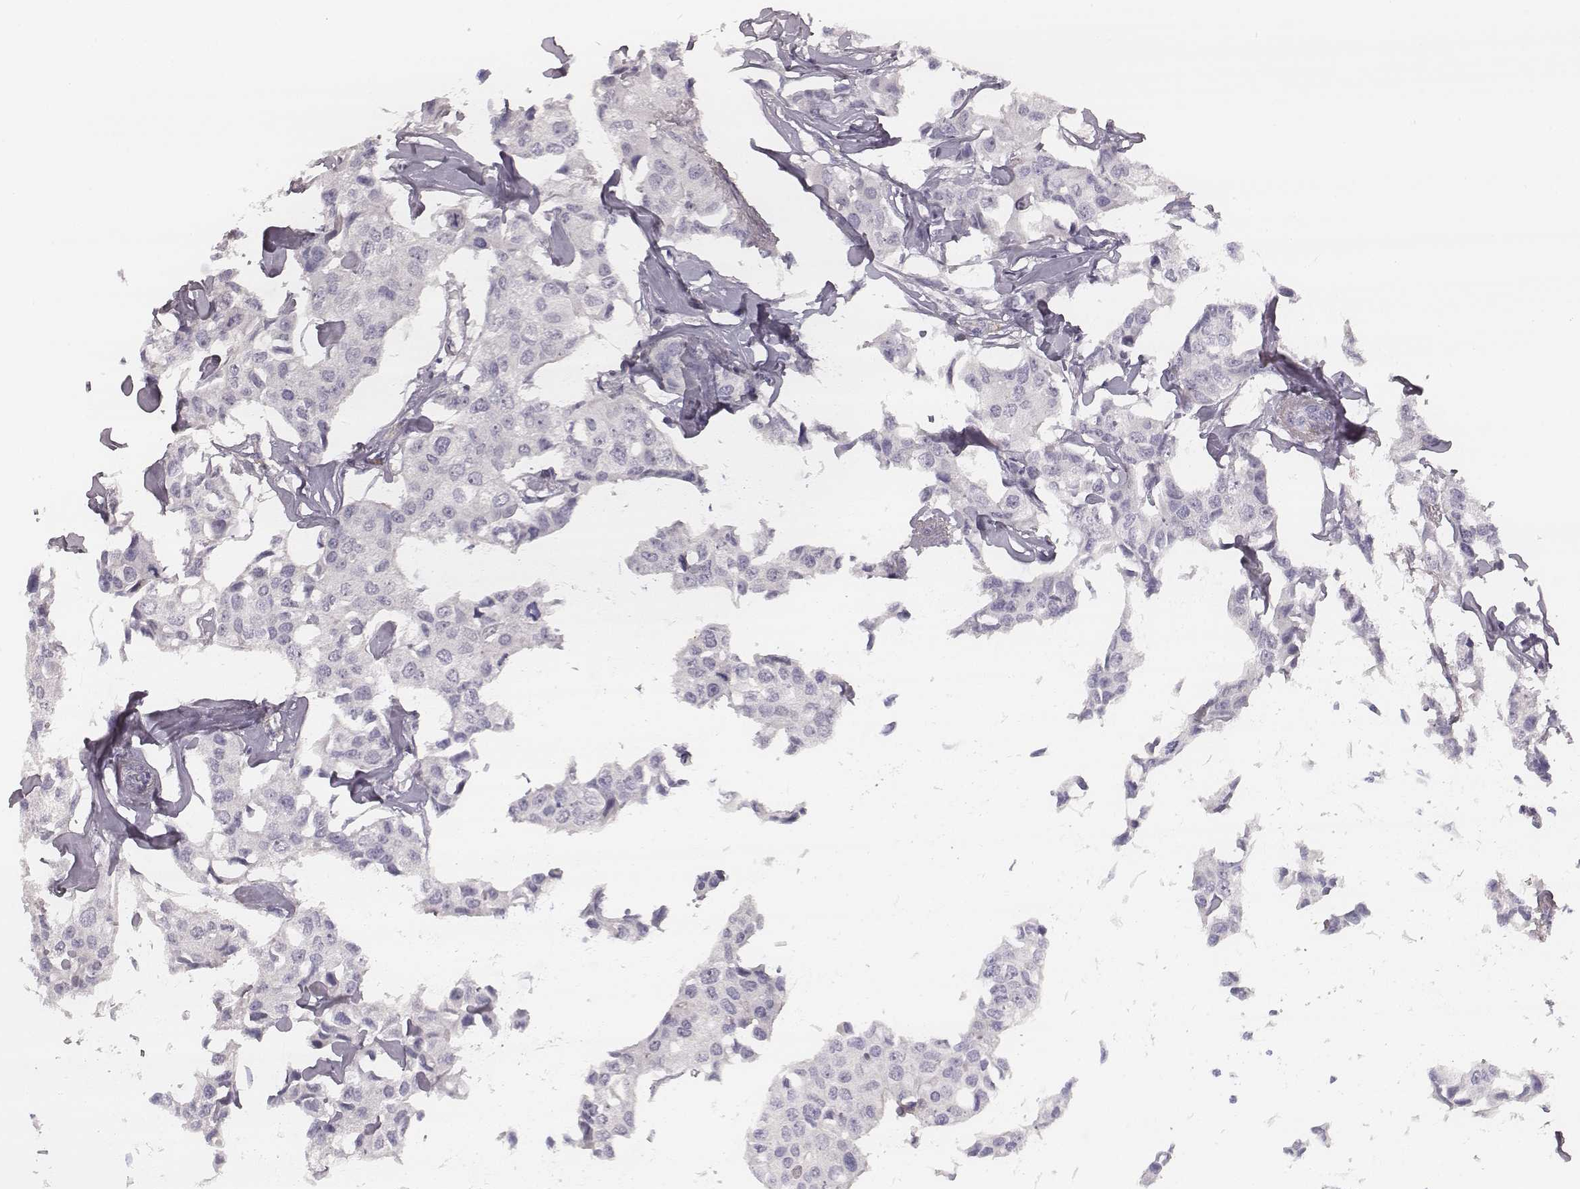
{"staining": {"intensity": "negative", "quantity": "none", "location": "none"}, "tissue": "breast cancer", "cell_type": "Tumor cells", "image_type": "cancer", "snomed": [{"axis": "morphology", "description": "Duct carcinoma"}, {"axis": "topography", "description": "Breast"}], "caption": "There is no significant positivity in tumor cells of breast cancer (infiltrating ductal carcinoma). (Stains: DAB IHC with hematoxylin counter stain, Microscopy: brightfield microscopy at high magnification).", "gene": "KCNJ12", "patient": {"sex": "female", "age": 80}}